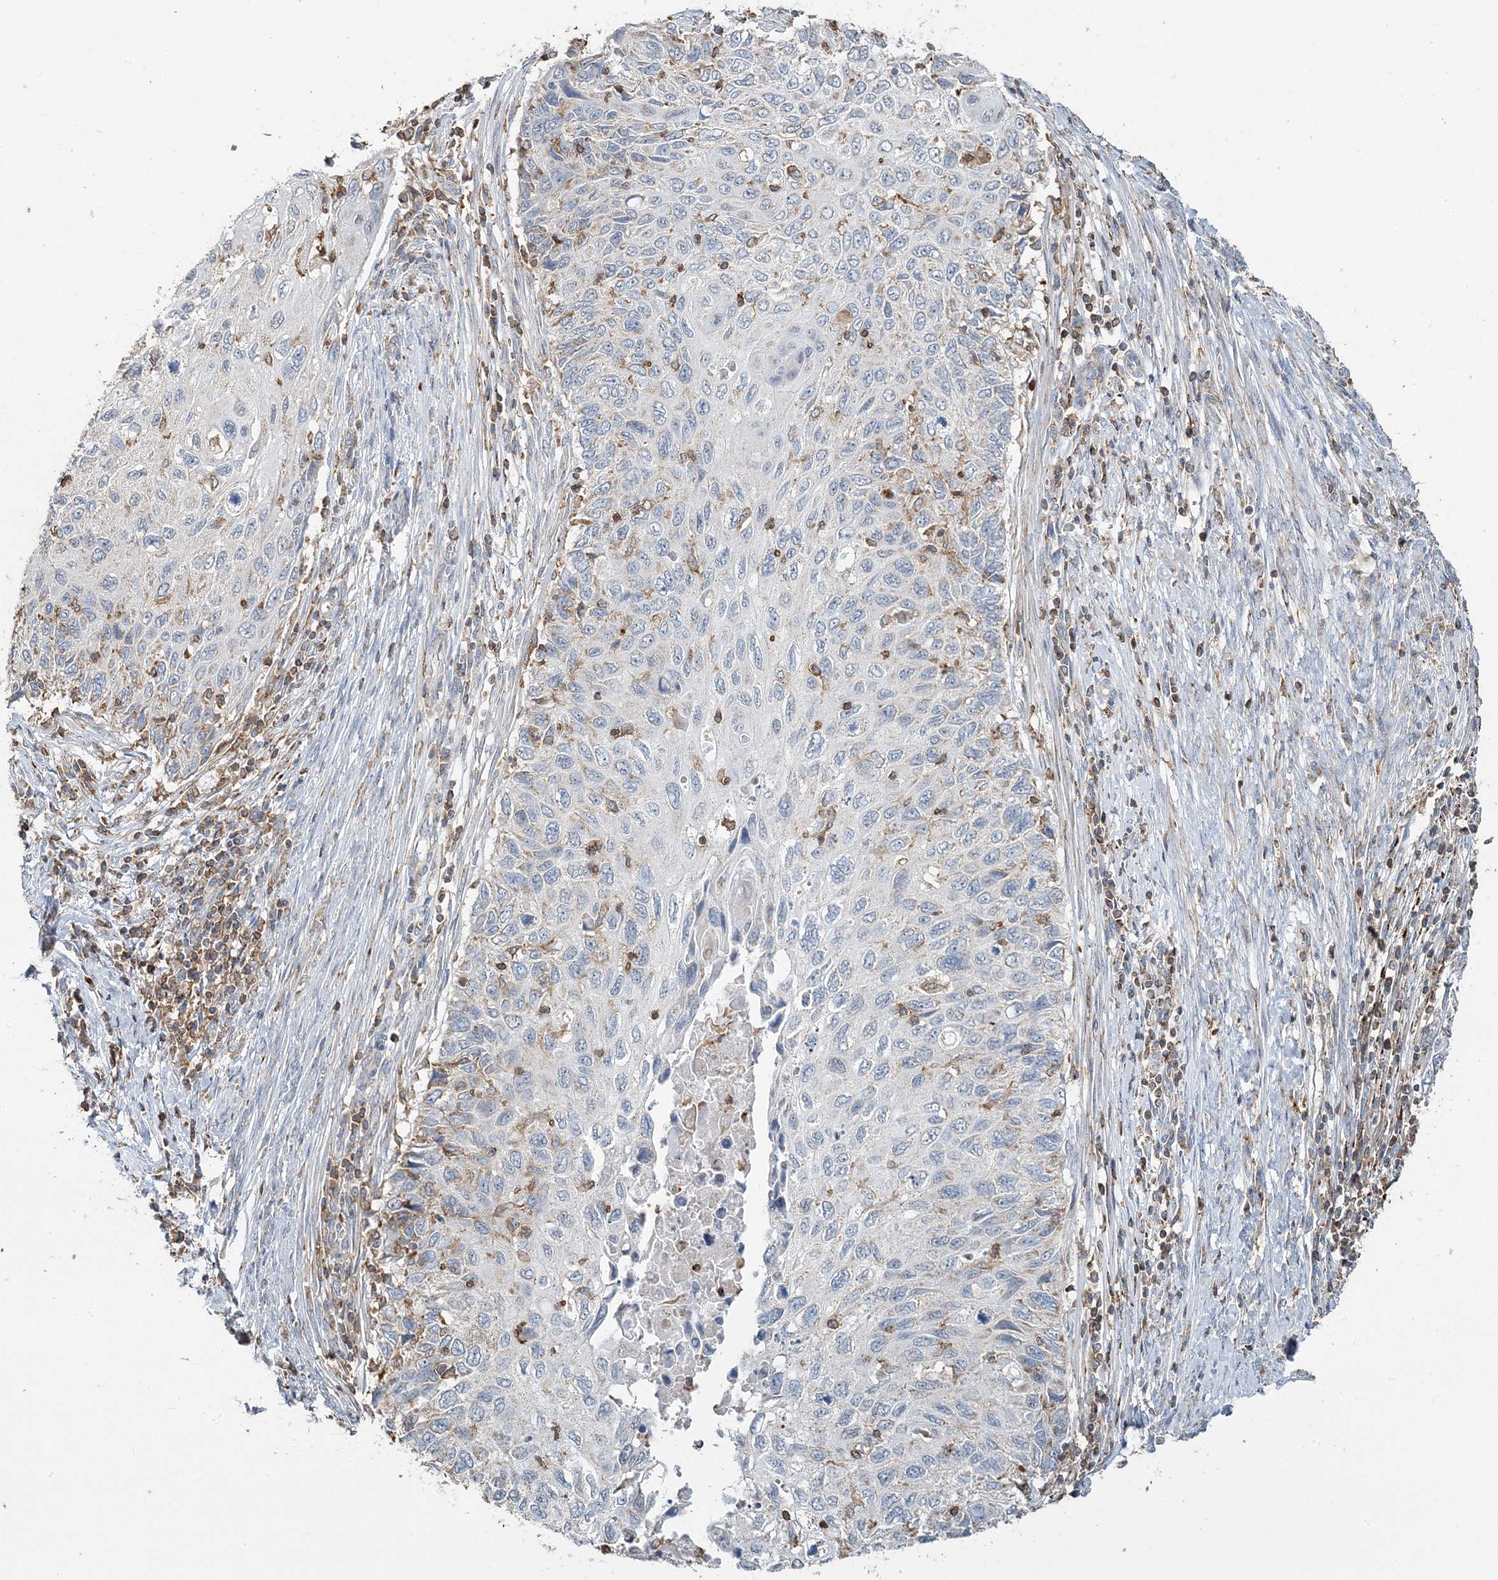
{"staining": {"intensity": "negative", "quantity": "none", "location": "none"}, "tissue": "cervical cancer", "cell_type": "Tumor cells", "image_type": "cancer", "snomed": [{"axis": "morphology", "description": "Squamous cell carcinoma, NOS"}, {"axis": "topography", "description": "Cervix"}], "caption": "A micrograph of human cervical squamous cell carcinoma is negative for staining in tumor cells.", "gene": "TMLHE", "patient": {"sex": "female", "age": 70}}